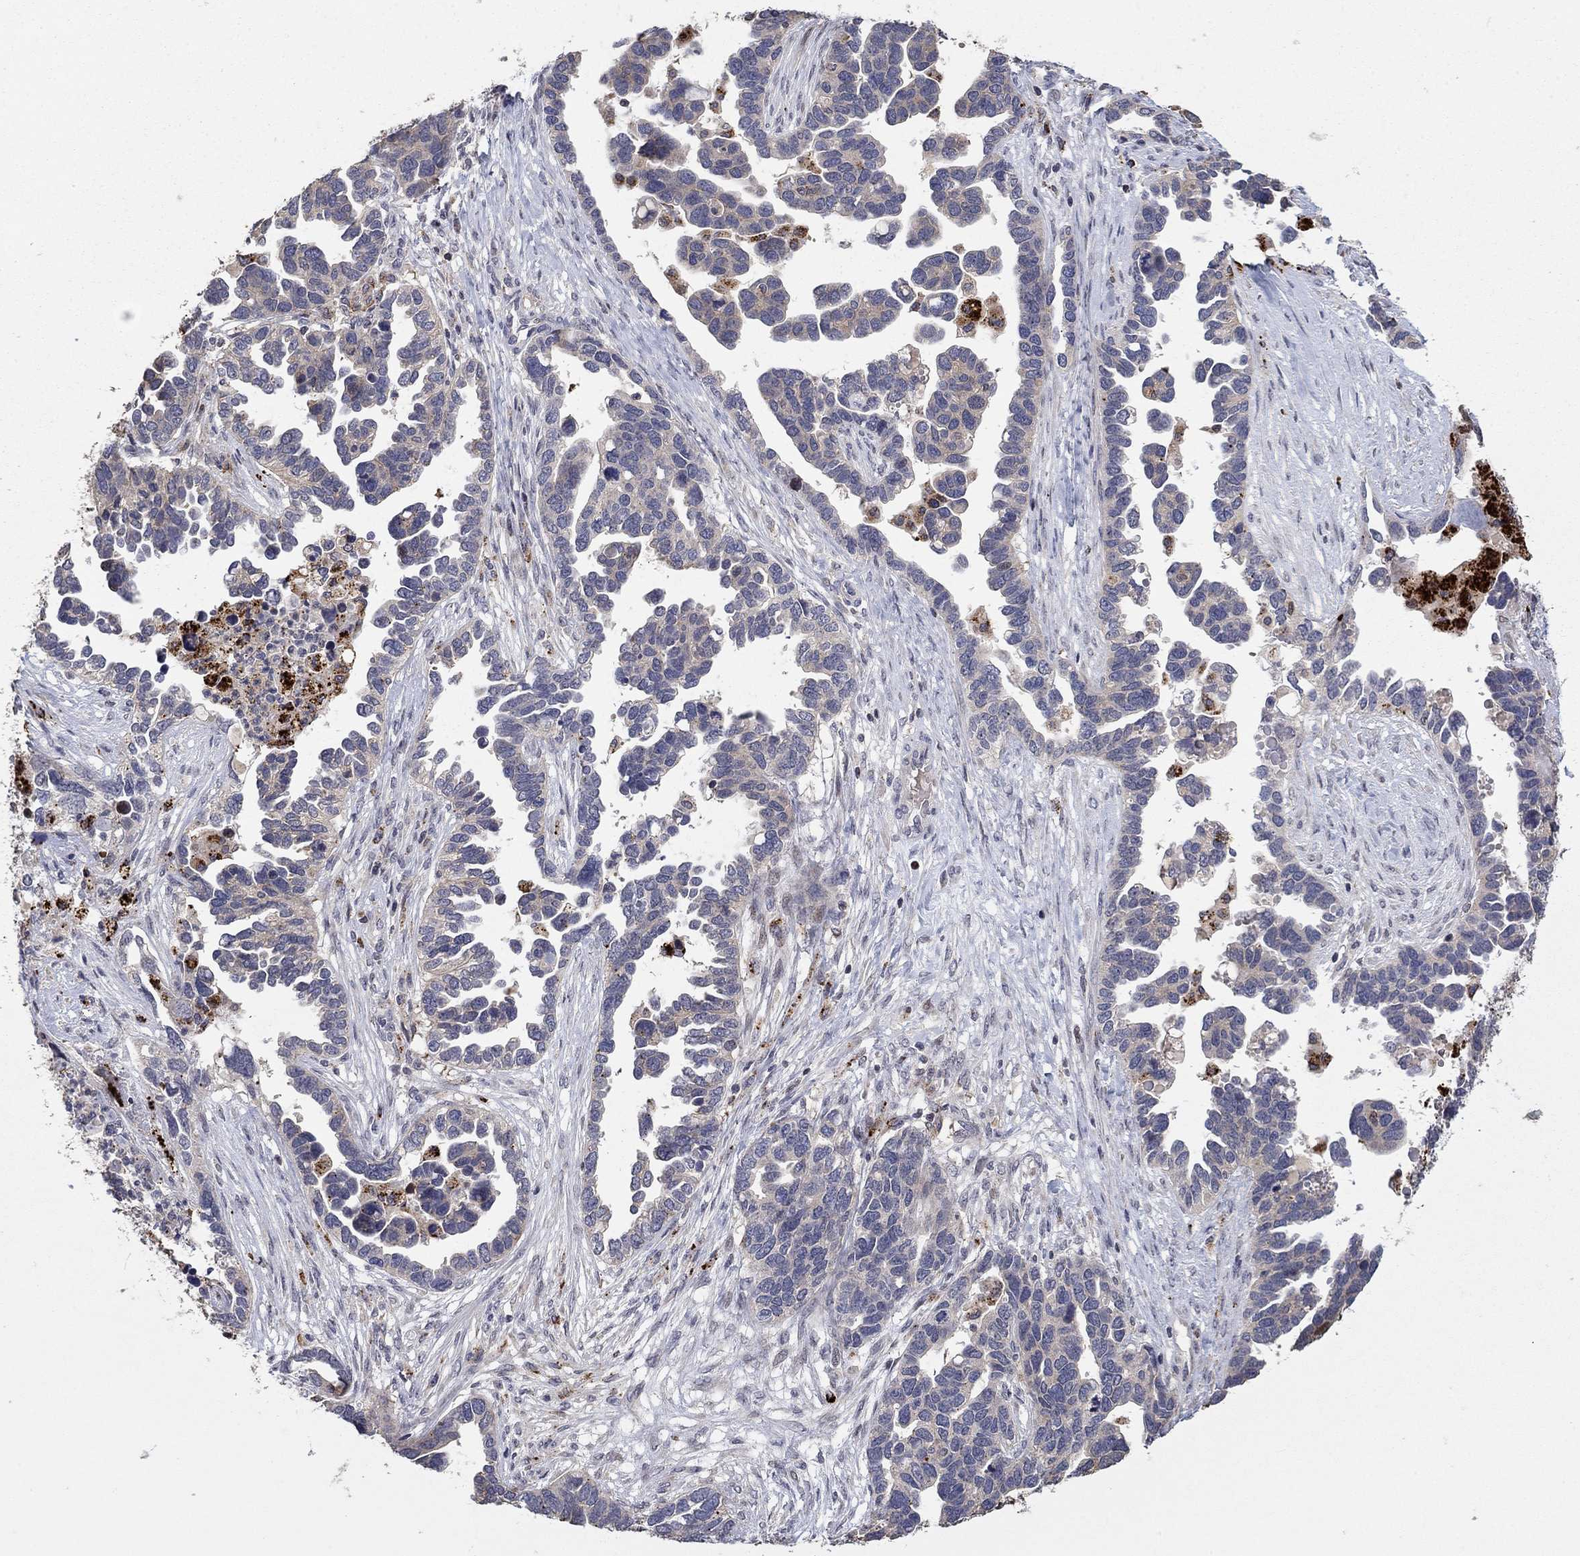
{"staining": {"intensity": "strong", "quantity": "<25%", "location": "cytoplasmic/membranous"}, "tissue": "ovarian cancer", "cell_type": "Tumor cells", "image_type": "cancer", "snomed": [{"axis": "morphology", "description": "Cystadenocarcinoma, serous, NOS"}, {"axis": "topography", "description": "Ovary"}], "caption": "A histopathology image showing strong cytoplasmic/membranous expression in approximately <25% of tumor cells in serous cystadenocarcinoma (ovarian), as visualized by brown immunohistochemical staining.", "gene": "LPCAT4", "patient": {"sex": "female", "age": 54}}